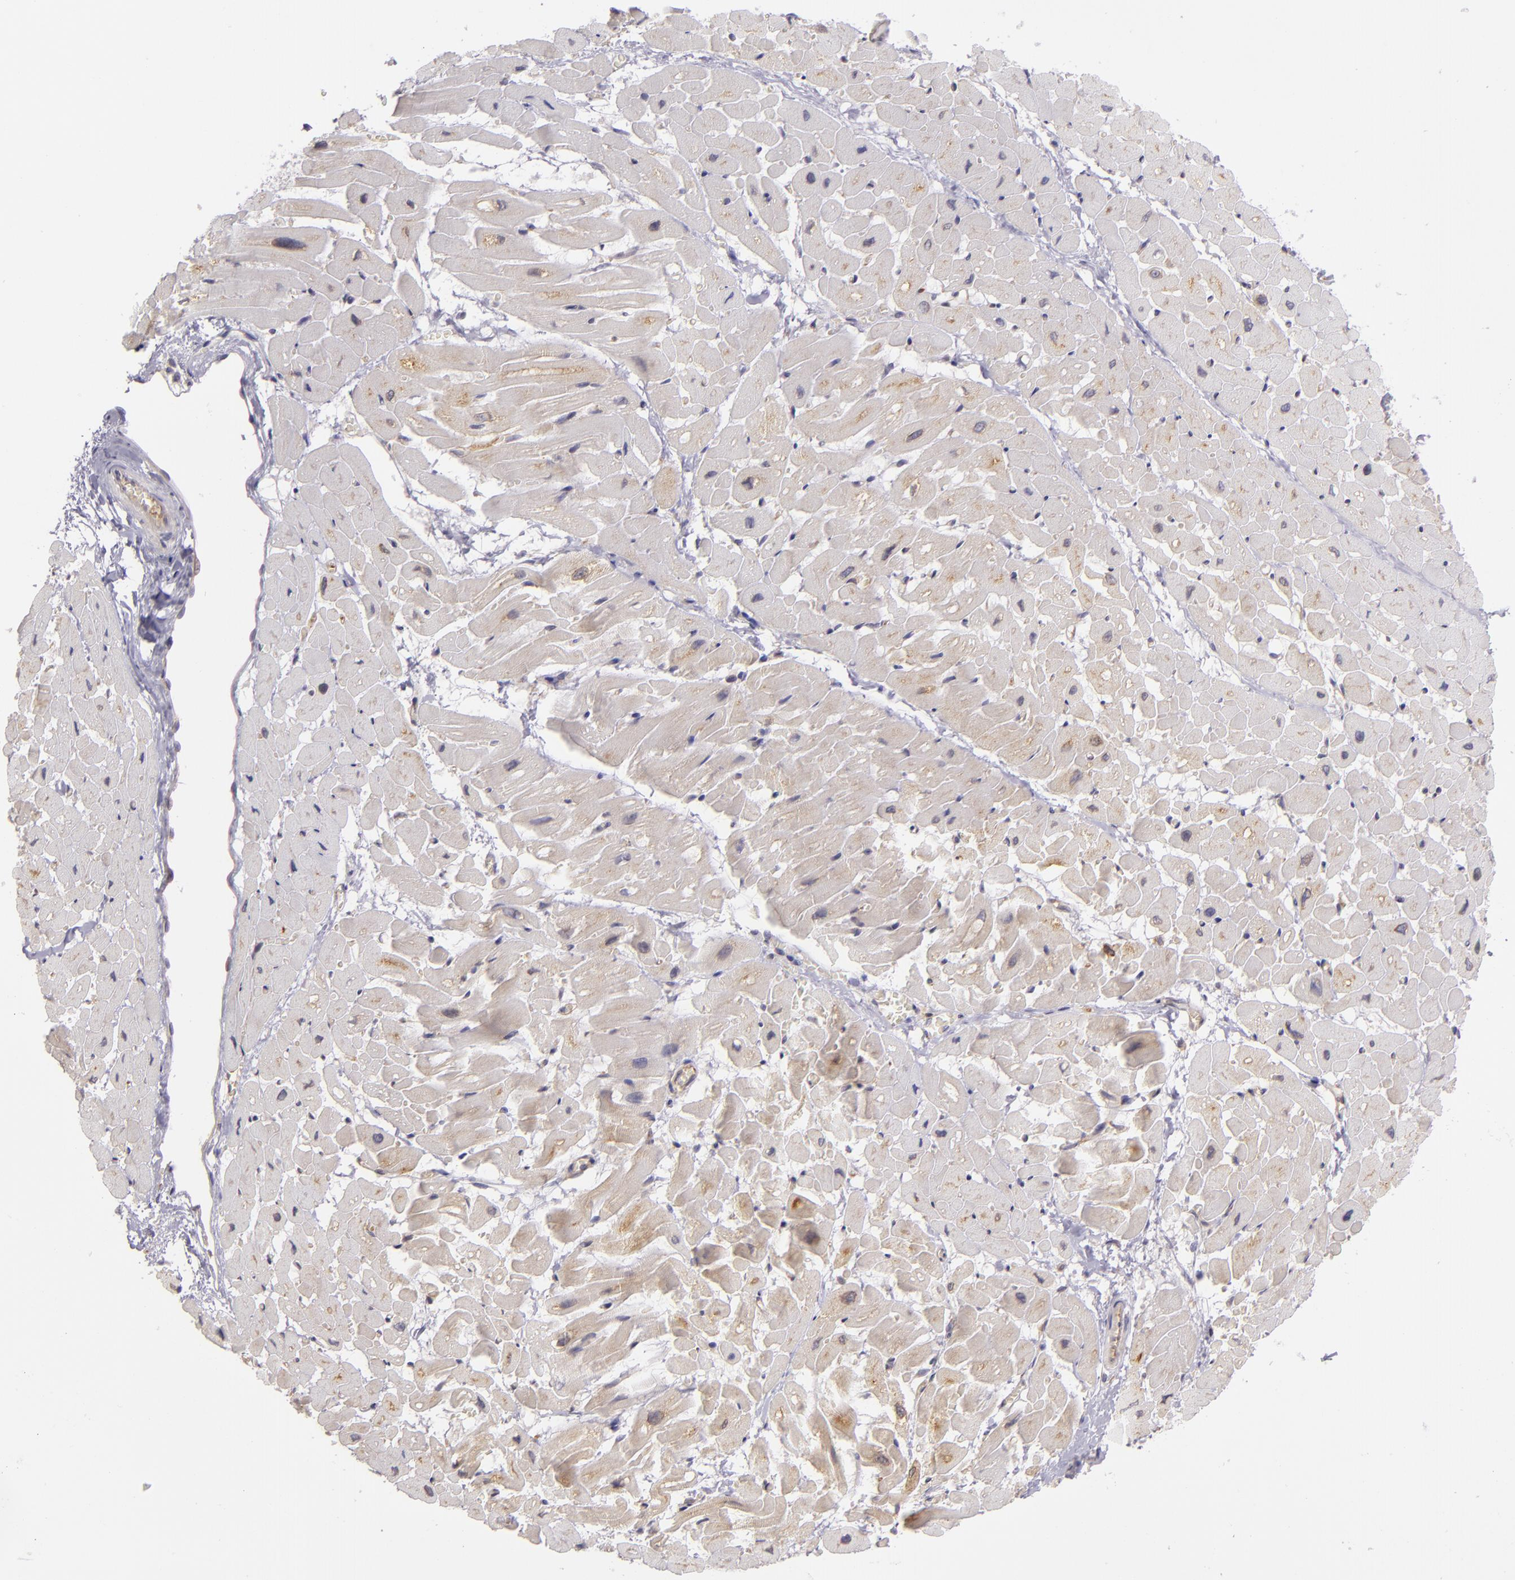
{"staining": {"intensity": "weak", "quantity": "<25%", "location": "cytoplasmic/membranous"}, "tissue": "heart muscle", "cell_type": "Cardiomyocytes", "image_type": "normal", "snomed": [{"axis": "morphology", "description": "Normal tissue, NOS"}, {"axis": "topography", "description": "Heart"}], "caption": "Immunohistochemistry (IHC) of normal heart muscle reveals no positivity in cardiomyocytes.", "gene": "UPF3B", "patient": {"sex": "male", "age": 45}}